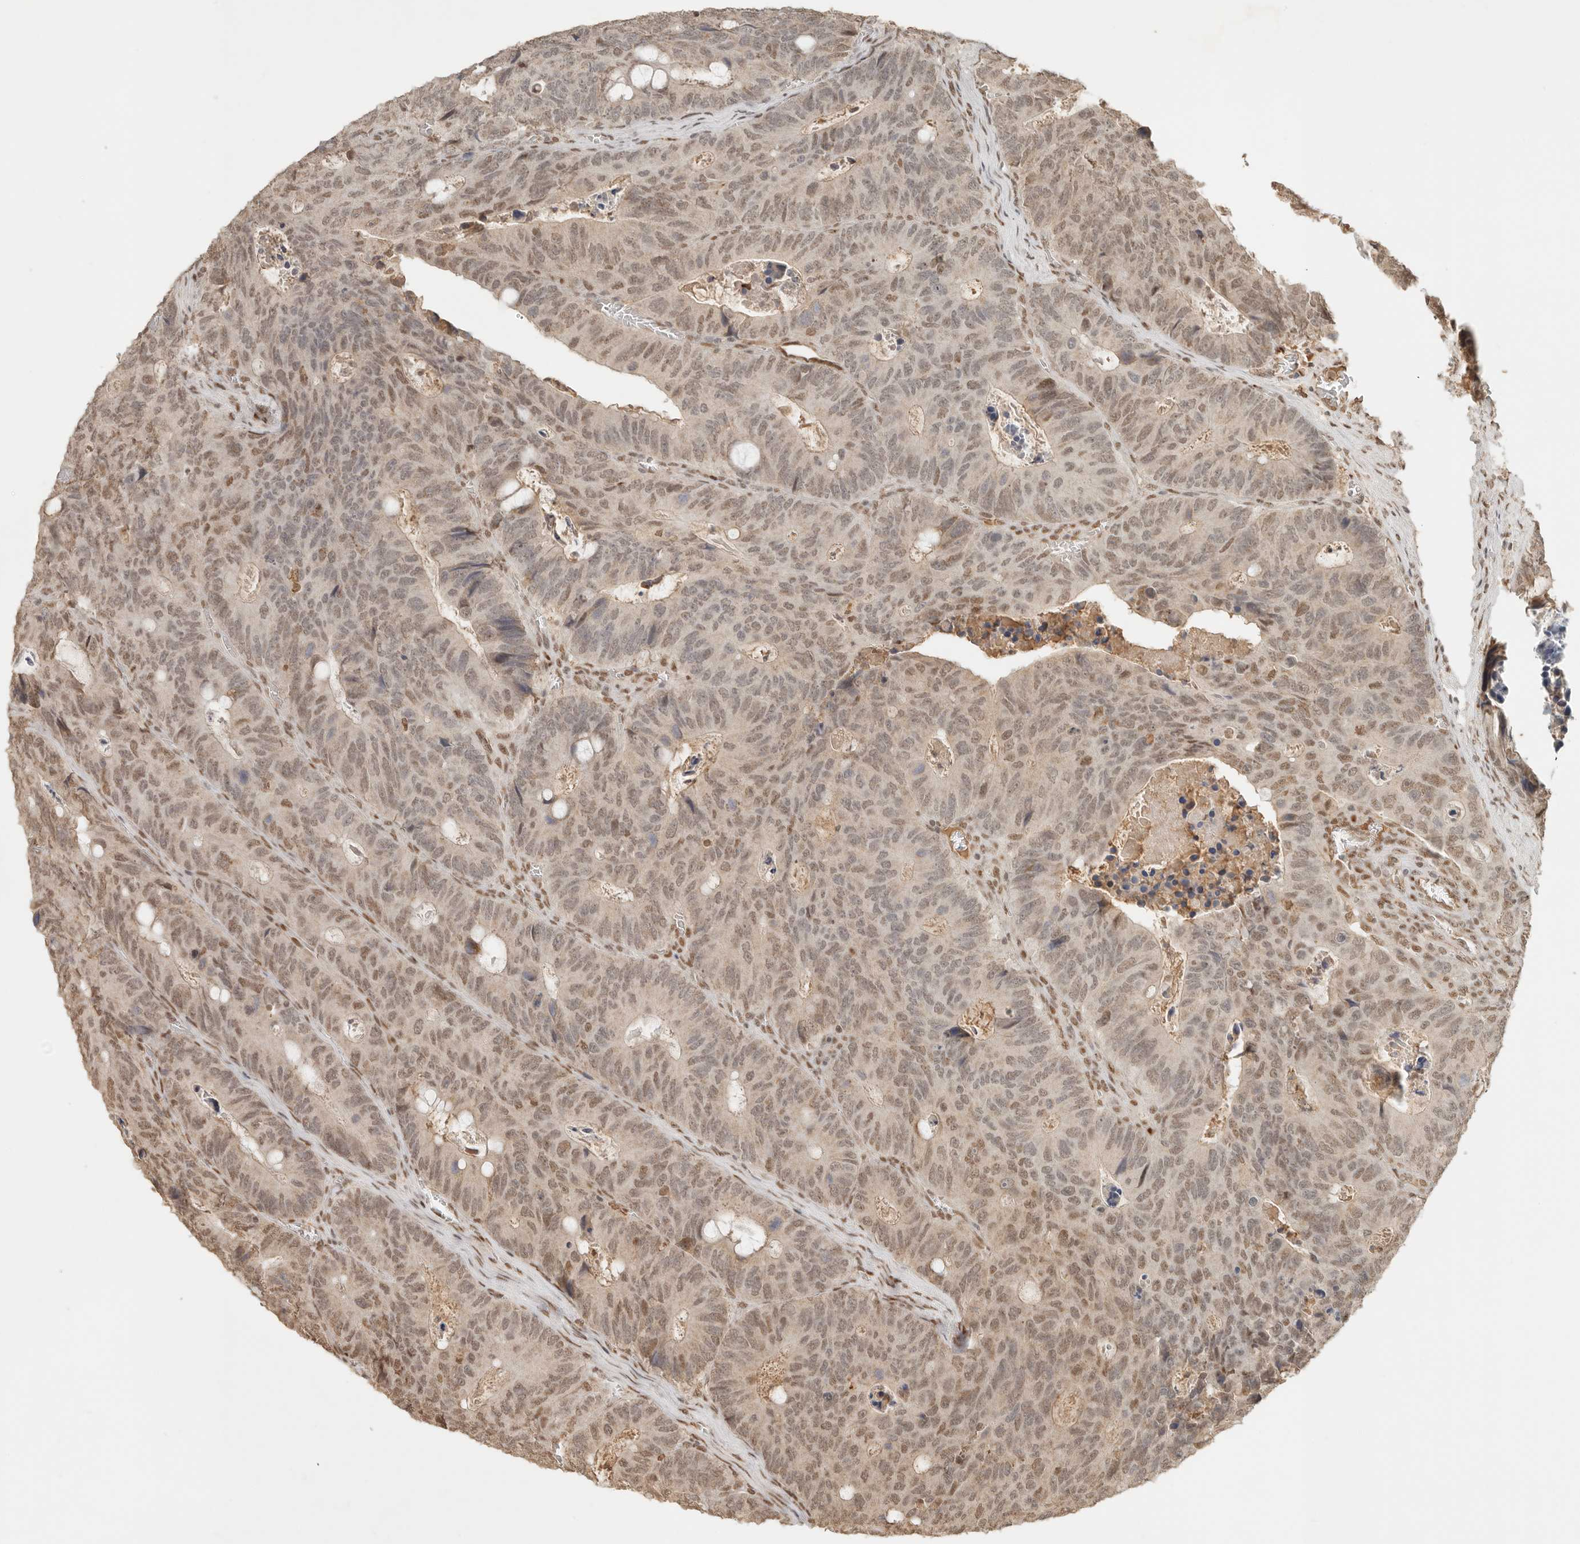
{"staining": {"intensity": "moderate", "quantity": ">75%", "location": "nuclear"}, "tissue": "colorectal cancer", "cell_type": "Tumor cells", "image_type": "cancer", "snomed": [{"axis": "morphology", "description": "Adenocarcinoma, NOS"}, {"axis": "topography", "description": "Colon"}], "caption": "Human colorectal adenocarcinoma stained with a brown dye demonstrates moderate nuclear positive staining in approximately >75% of tumor cells.", "gene": "NPAS2", "patient": {"sex": "male", "age": 87}}